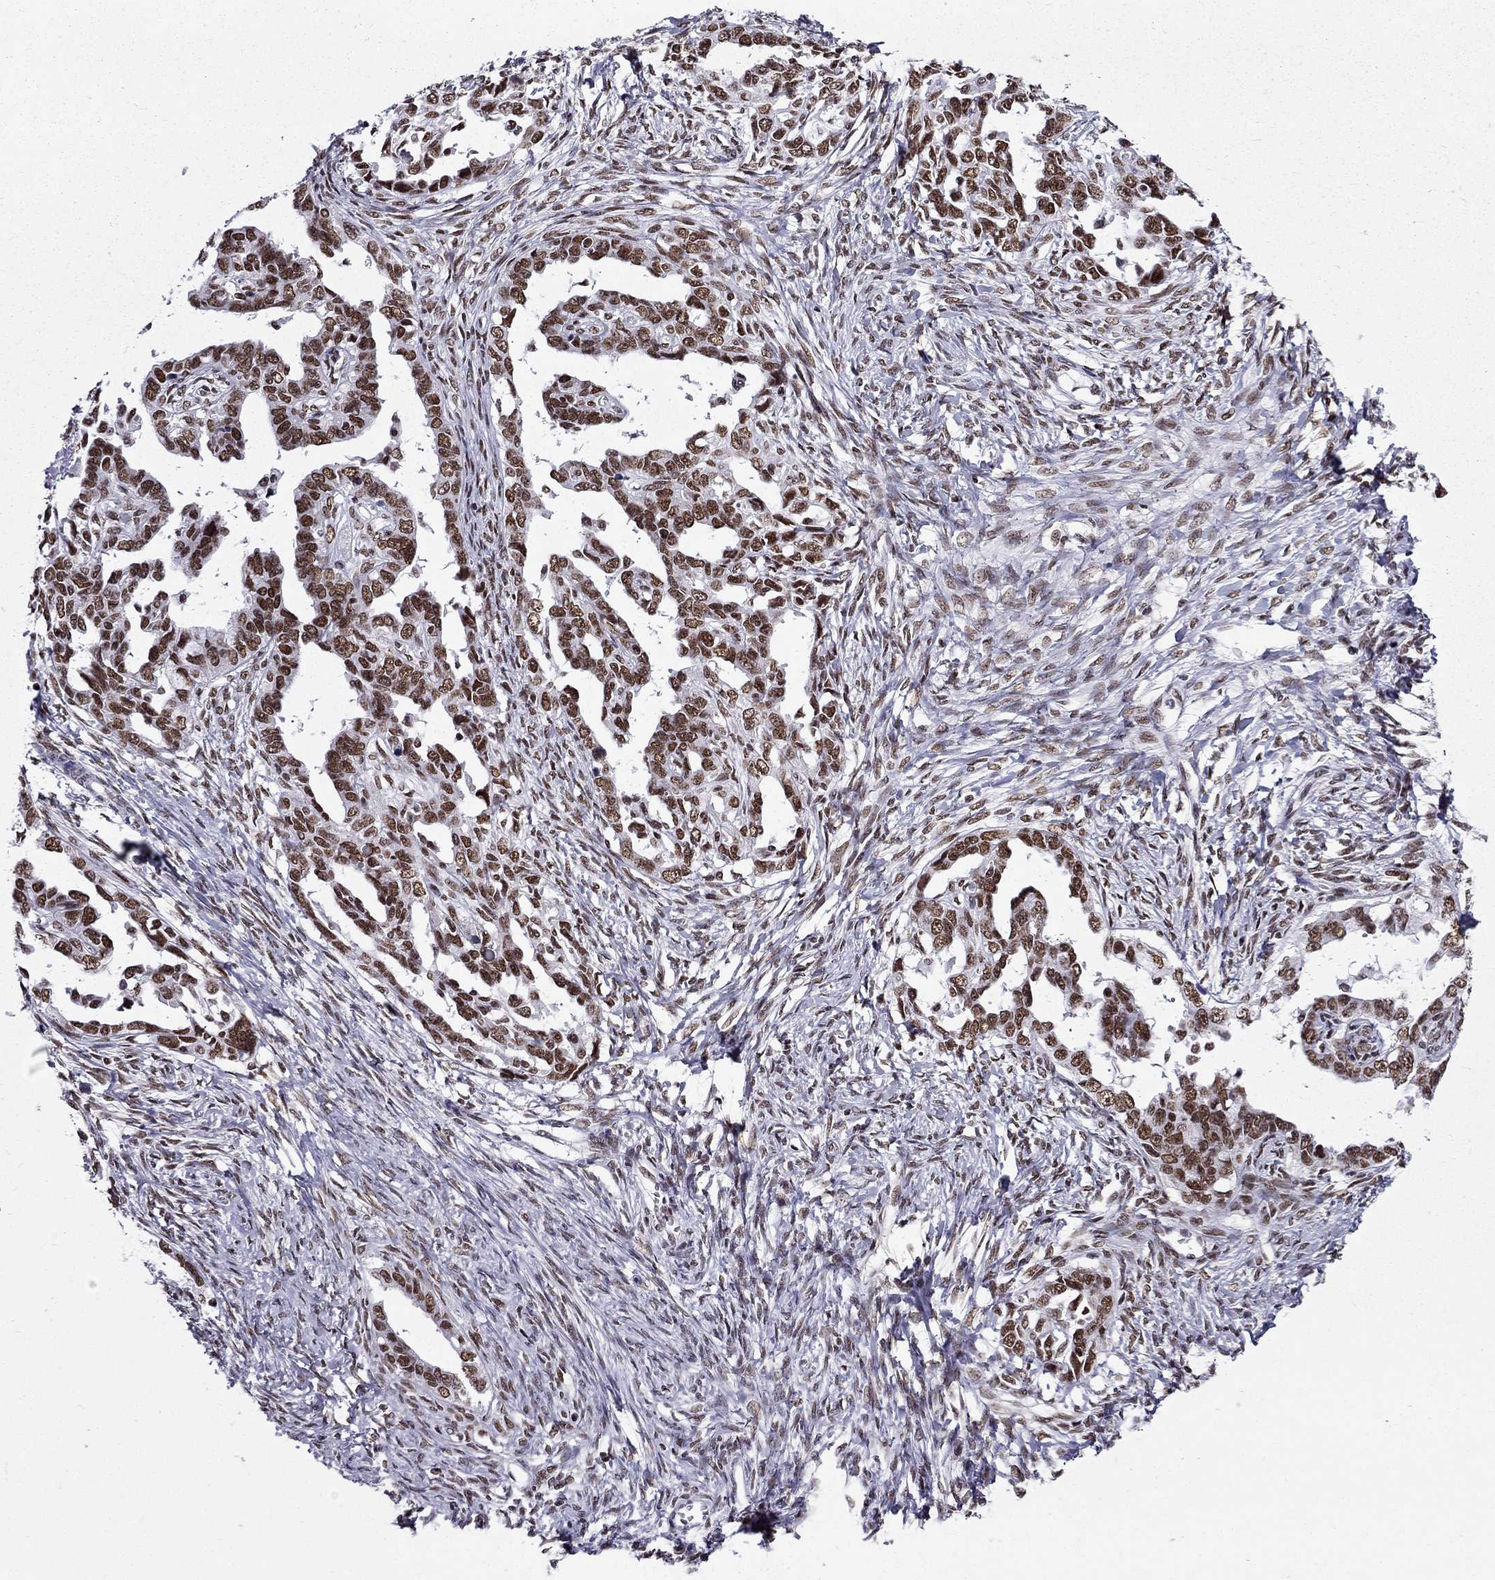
{"staining": {"intensity": "strong", "quantity": ">75%", "location": "nuclear"}, "tissue": "ovarian cancer", "cell_type": "Tumor cells", "image_type": "cancer", "snomed": [{"axis": "morphology", "description": "Cystadenocarcinoma, serous, NOS"}, {"axis": "topography", "description": "Ovary"}], "caption": "Ovarian serous cystadenocarcinoma was stained to show a protein in brown. There is high levels of strong nuclear expression in approximately >75% of tumor cells.", "gene": "ZNF420", "patient": {"sex": "female", "age": 69}}